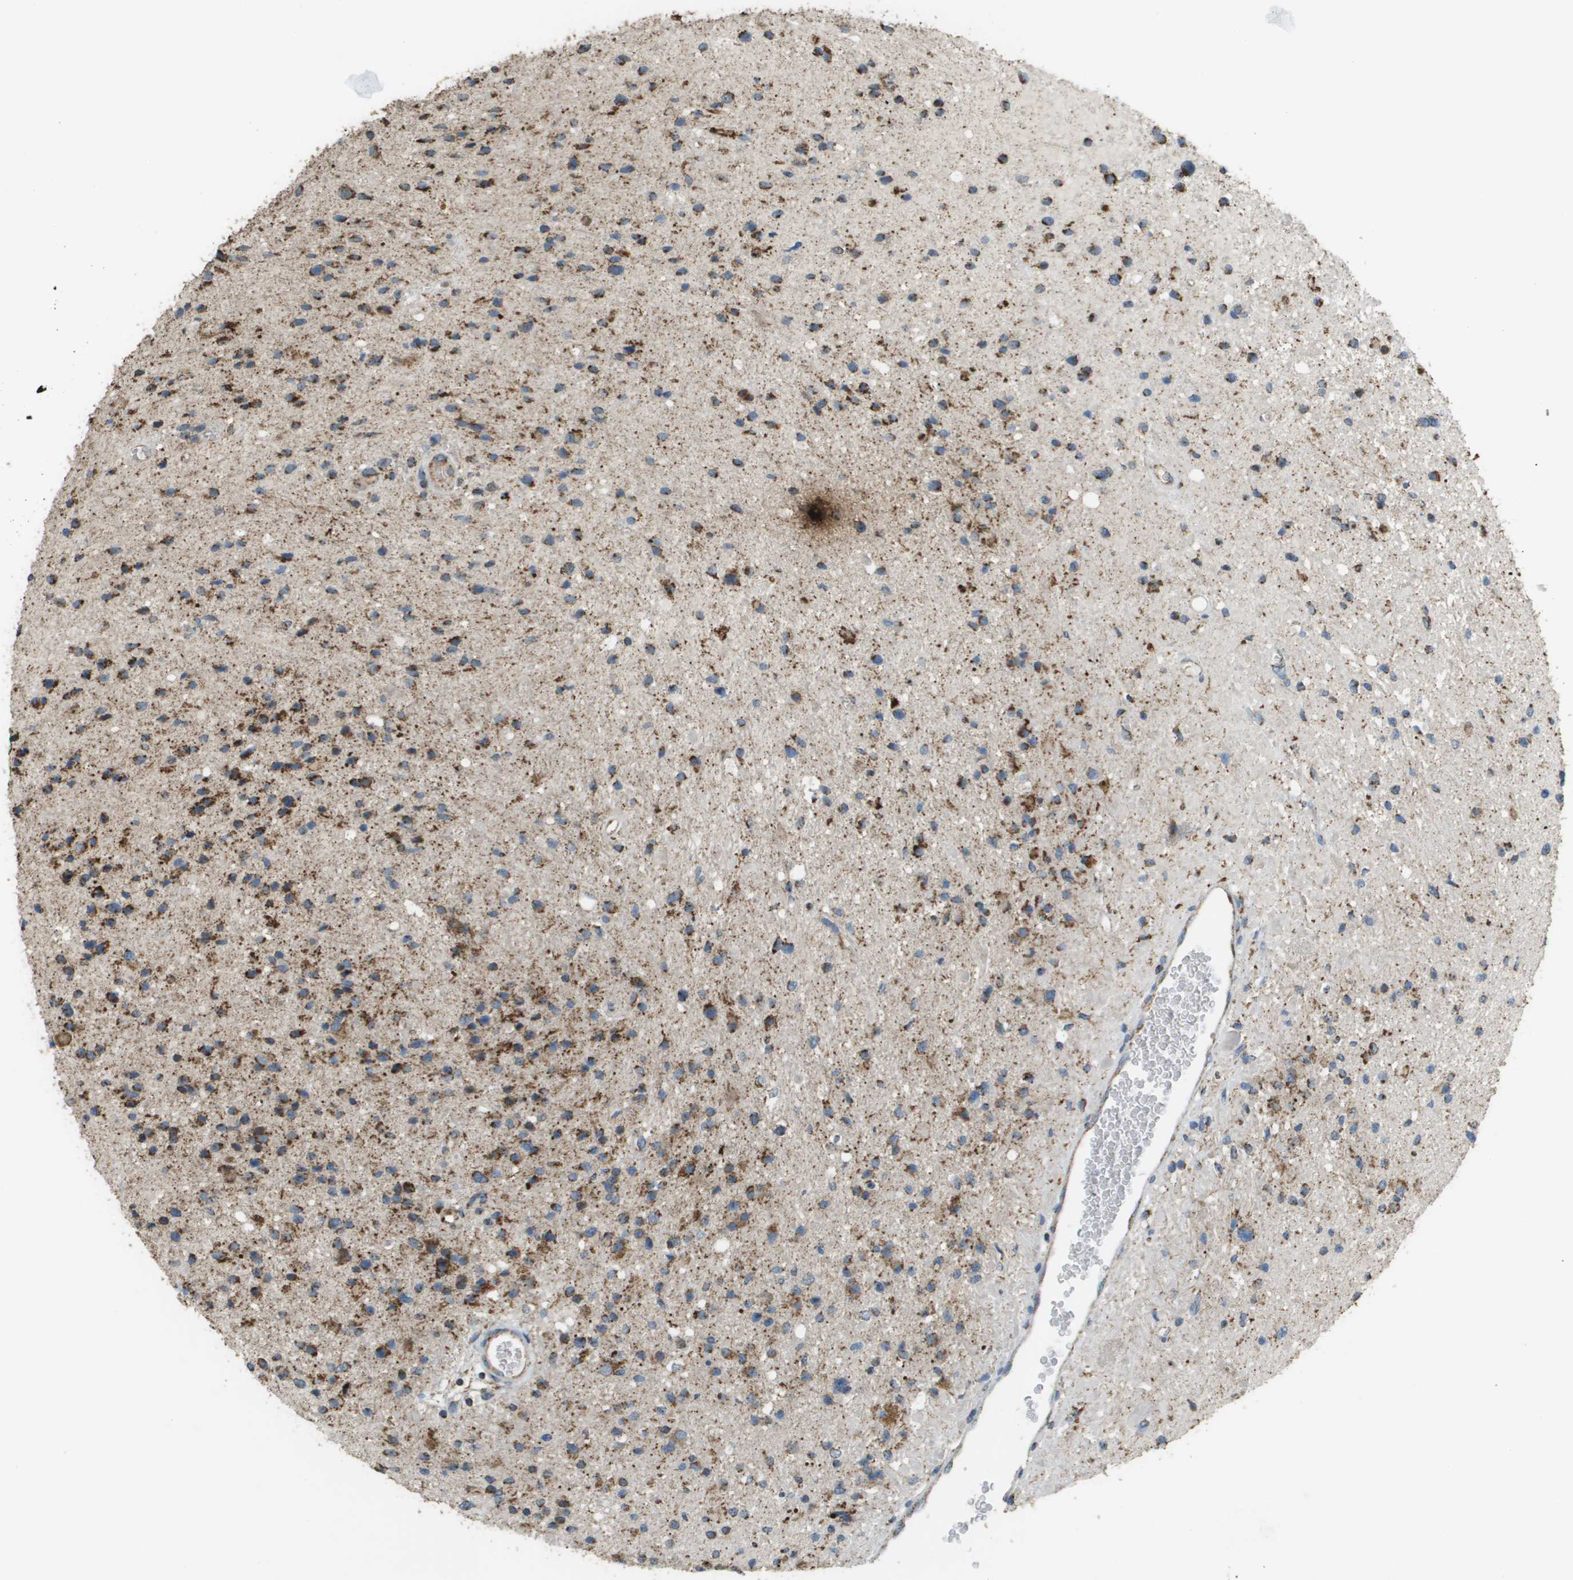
{"staining": {"intensity": "strong", "quantity": "25%-75%", "location": "cytoplasmic/membranous"}, "tissue": "glioma", "cell_type": "Tumor cells", "image_type": "cancer", "snomed": [{"axis": "morphology", "description": "Glioma, malignant, High grade"}, {"axis": "topography", "description": "Brain"}], "caption": "The image shows immunohistochemical staining of malignant glioma (high-grade). There is strong cytoplasmic/membranous positivity is appreciated in about 25%-75% of tumor cells.", "gene": "FH", "patient": {"sex": "male", "age": 33}}